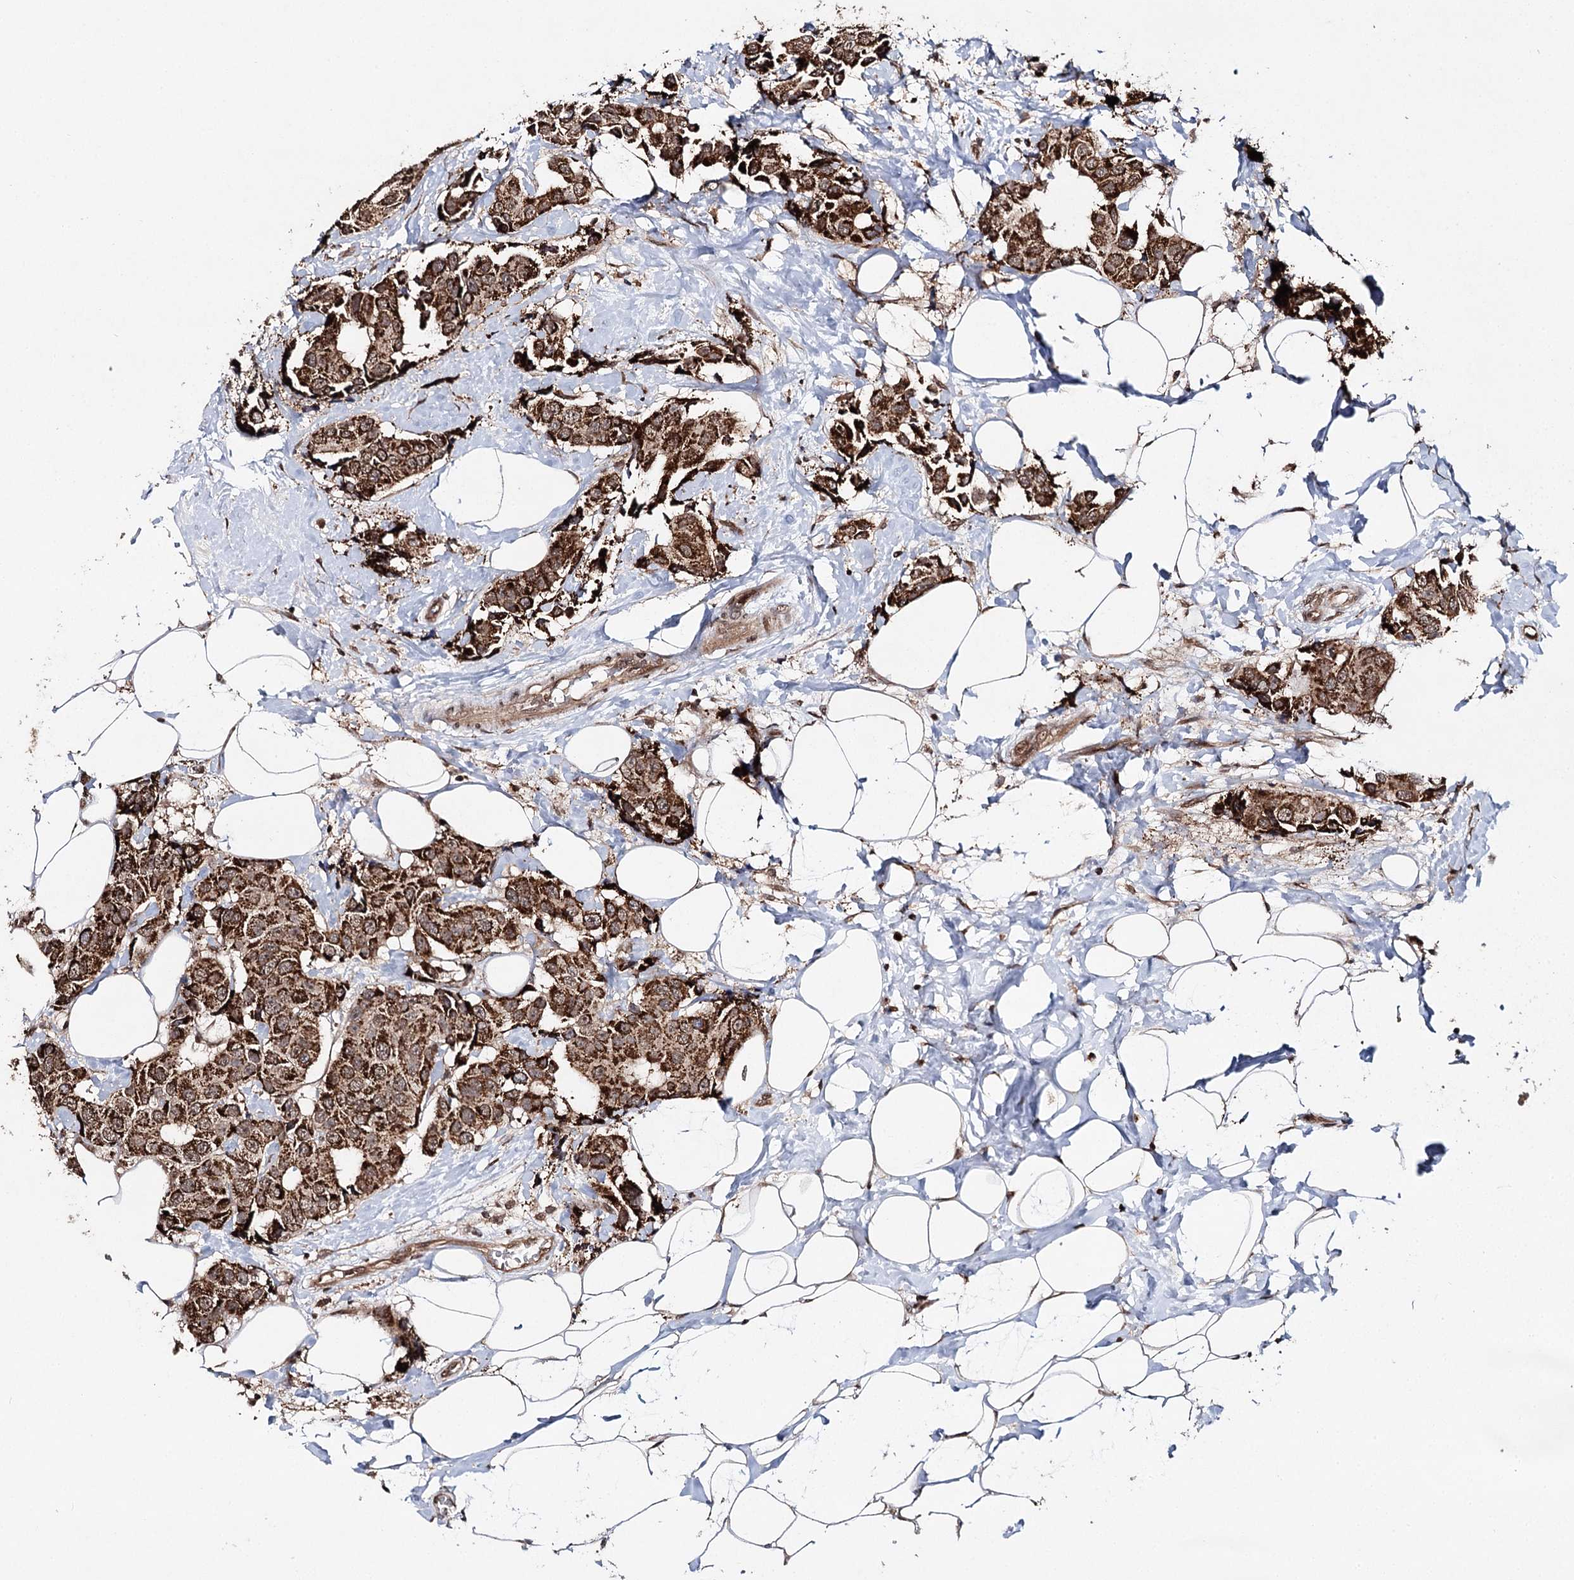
{"staining": {"intensity": "moderate", "quantity": ">75%", "location": "cytoplasmic/membranous"}, "tissue": "breast cancer", "cell_type": "Tumor cells", "image_type": "cancer", "snomed": [{"axis": "morphology", "description": "Normal tissue, NOS"}, {"axis": "morphology", "description": "Duct carcinoma"}, {"axis": "topography", "description": "Breast"}], "caption": "Infiltrating ductal carcinoma (breast) stained with IHC reveals moderate cytoplasmic/membranous expression in about >75% of tumor cells.", "gene": "ZNRF3", "patient": {"sex": "female", "age": 39}}